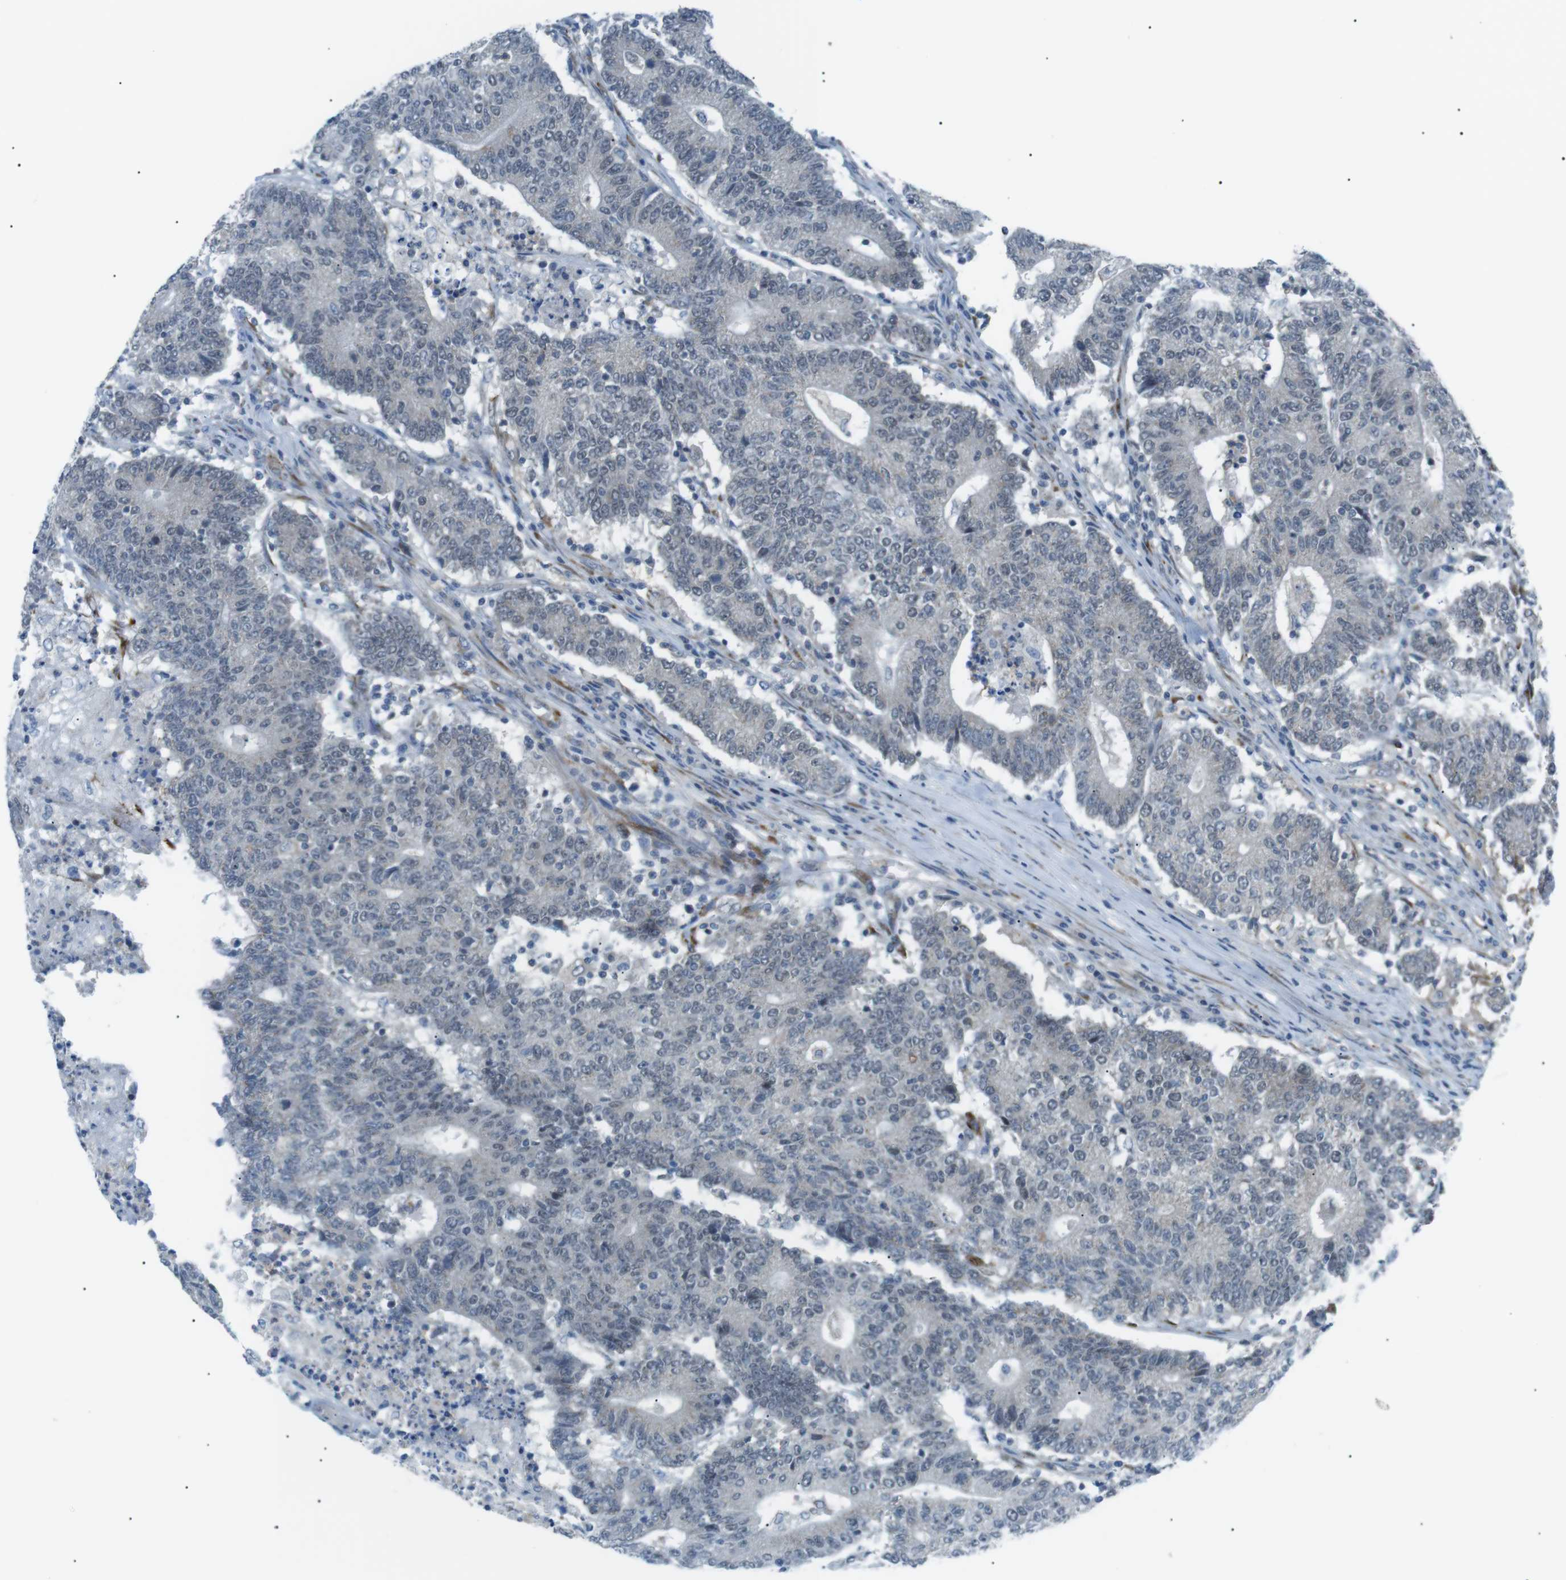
{"staining": {"intensity": "negative", "quantity": "none", "location": "none"}, "tissue": "colorectal cancer", "cell_type": "Tumor cells", "image_type": "cancer", "snomed": [{"axis": "morphology", "description": "Normal tissue, NOS"}, {"axis": "morphology", "description": "Adenocarcinoma, NOS"}, {"axis": "topography", "description": "Colon"}], "caption": "IHC of colorectal adenocarcinoma displays no positivity in tumor cells.", "gene": "ARID5B", "patient": {"sex": "female", "age": 75}}